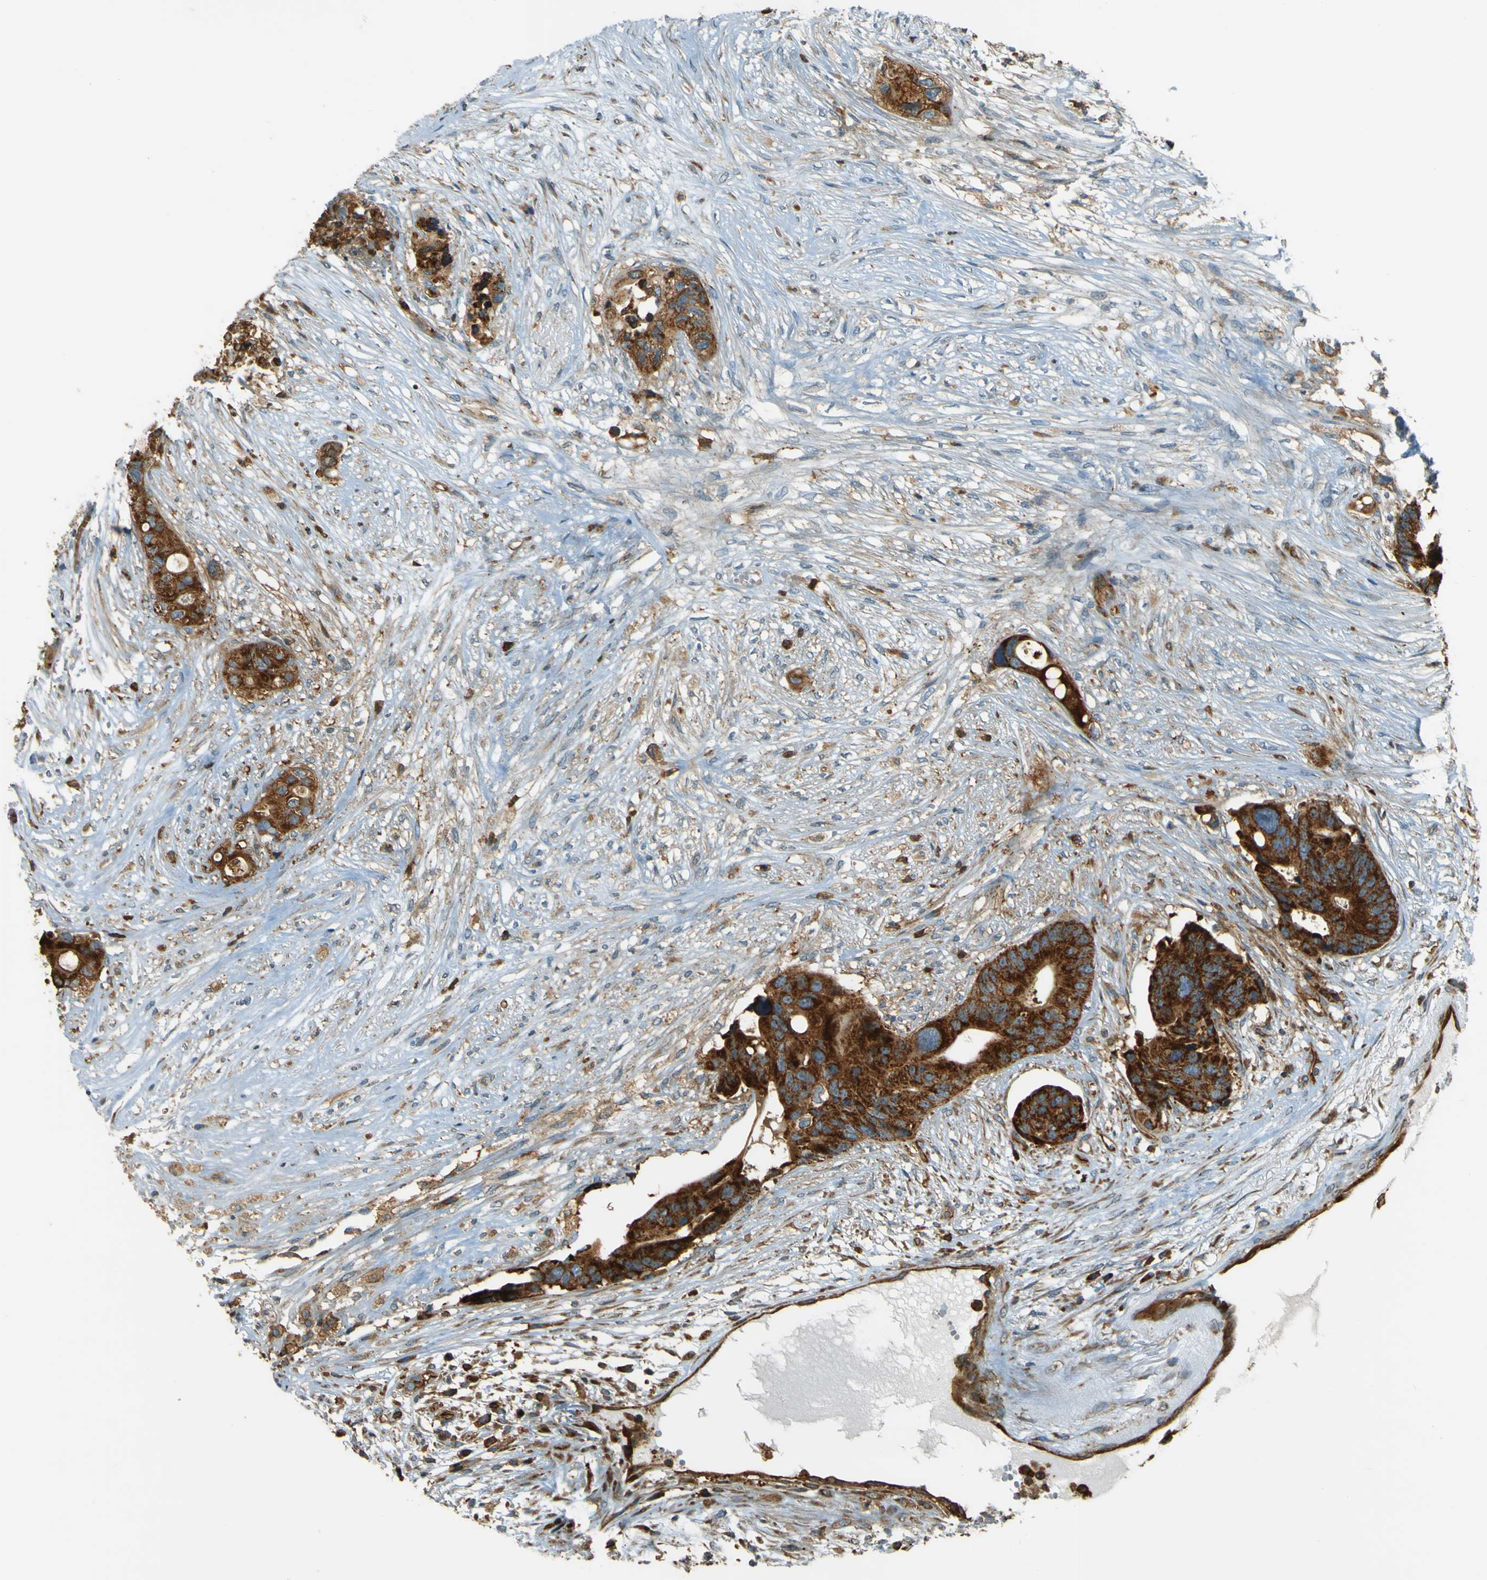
{"staining": {"intensity": "strong", "quantity": ">75%", "location": "cytoplasmic/membranous"}, "tissue": "colorectal cancer", "cell_type": "Tumor cells", "image_type": "cancer", "snomed": [{"axis": "morphology", "description": "Adenocarcinoma, NOS"}, {"axis": "topography", "description": "Colon"}], "caption": "Immunohistochemistry (IHC) micrograph of neoplastic tissue: colorectal cancer stained using IHC reveals high levels of strong protein expression localized specifically in the cytoplasmic/membranous of tumor cells, appearing as a cytoplasmic/membranous brown color.", "gene": "DNAJC5", "patient": {"sex": "female", "age": 57}}